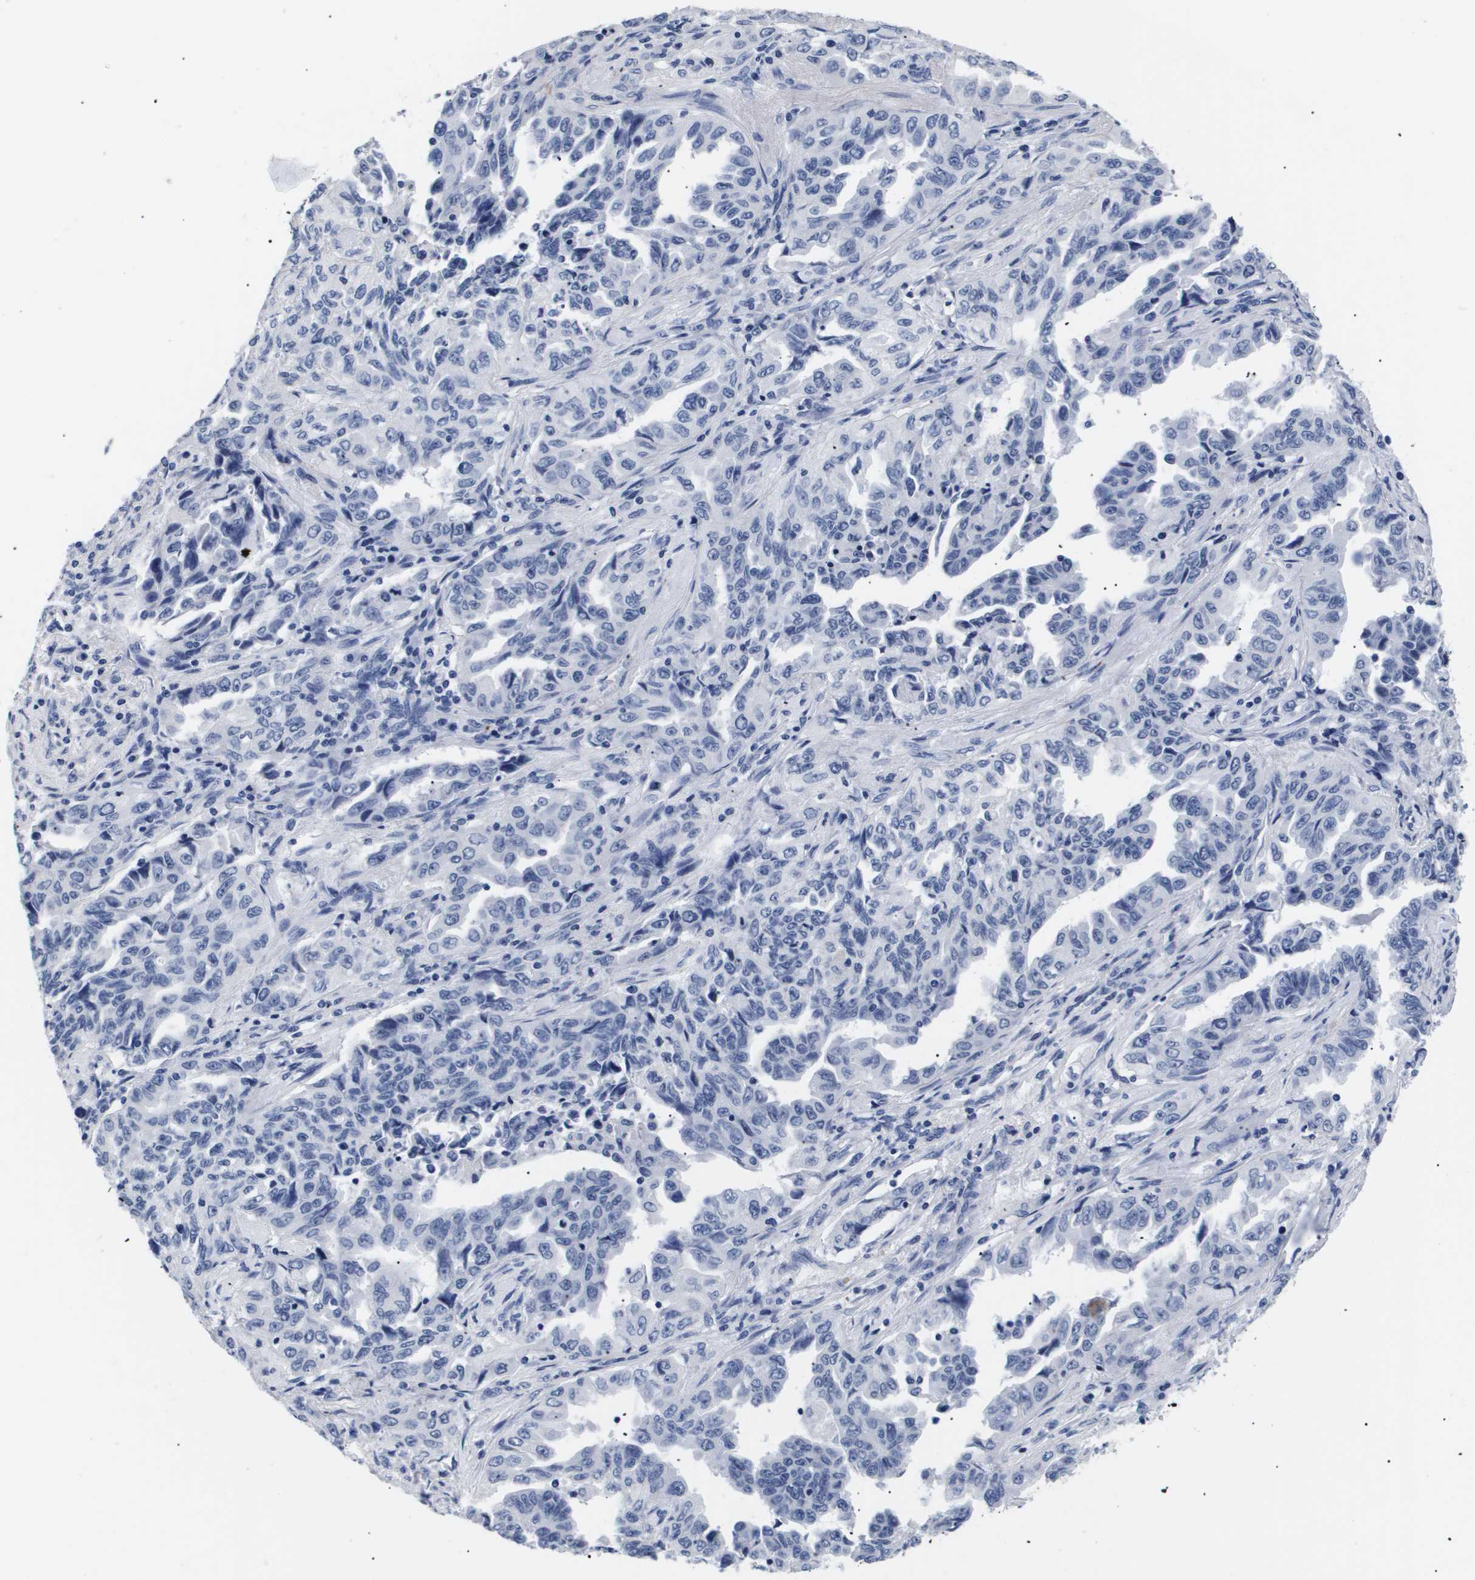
{"staining": {"intensity": "negative", "quantity": "none", "location": "none"}, "tissue": "lung cancer", "cell_type": "Tumor cells", "image_type": "cancer", "snomed": [{"axis": "morphology", "description": "Adenocarcinoma, NOS"}, {"axis": "topography", "description": "Lung"}], "caption": "A photomicrograph of lung adenocarcinoma stained for a protein exhibits no brown staining in tumor cells. Brightfield microscopy of immunohistochemistry (IHC) stained with DAB (brown) and hematoxylin (blue), captured at high magnification.", "gene": "ATP6V0A4", "patient": {"sex": "female", "age": 51}}